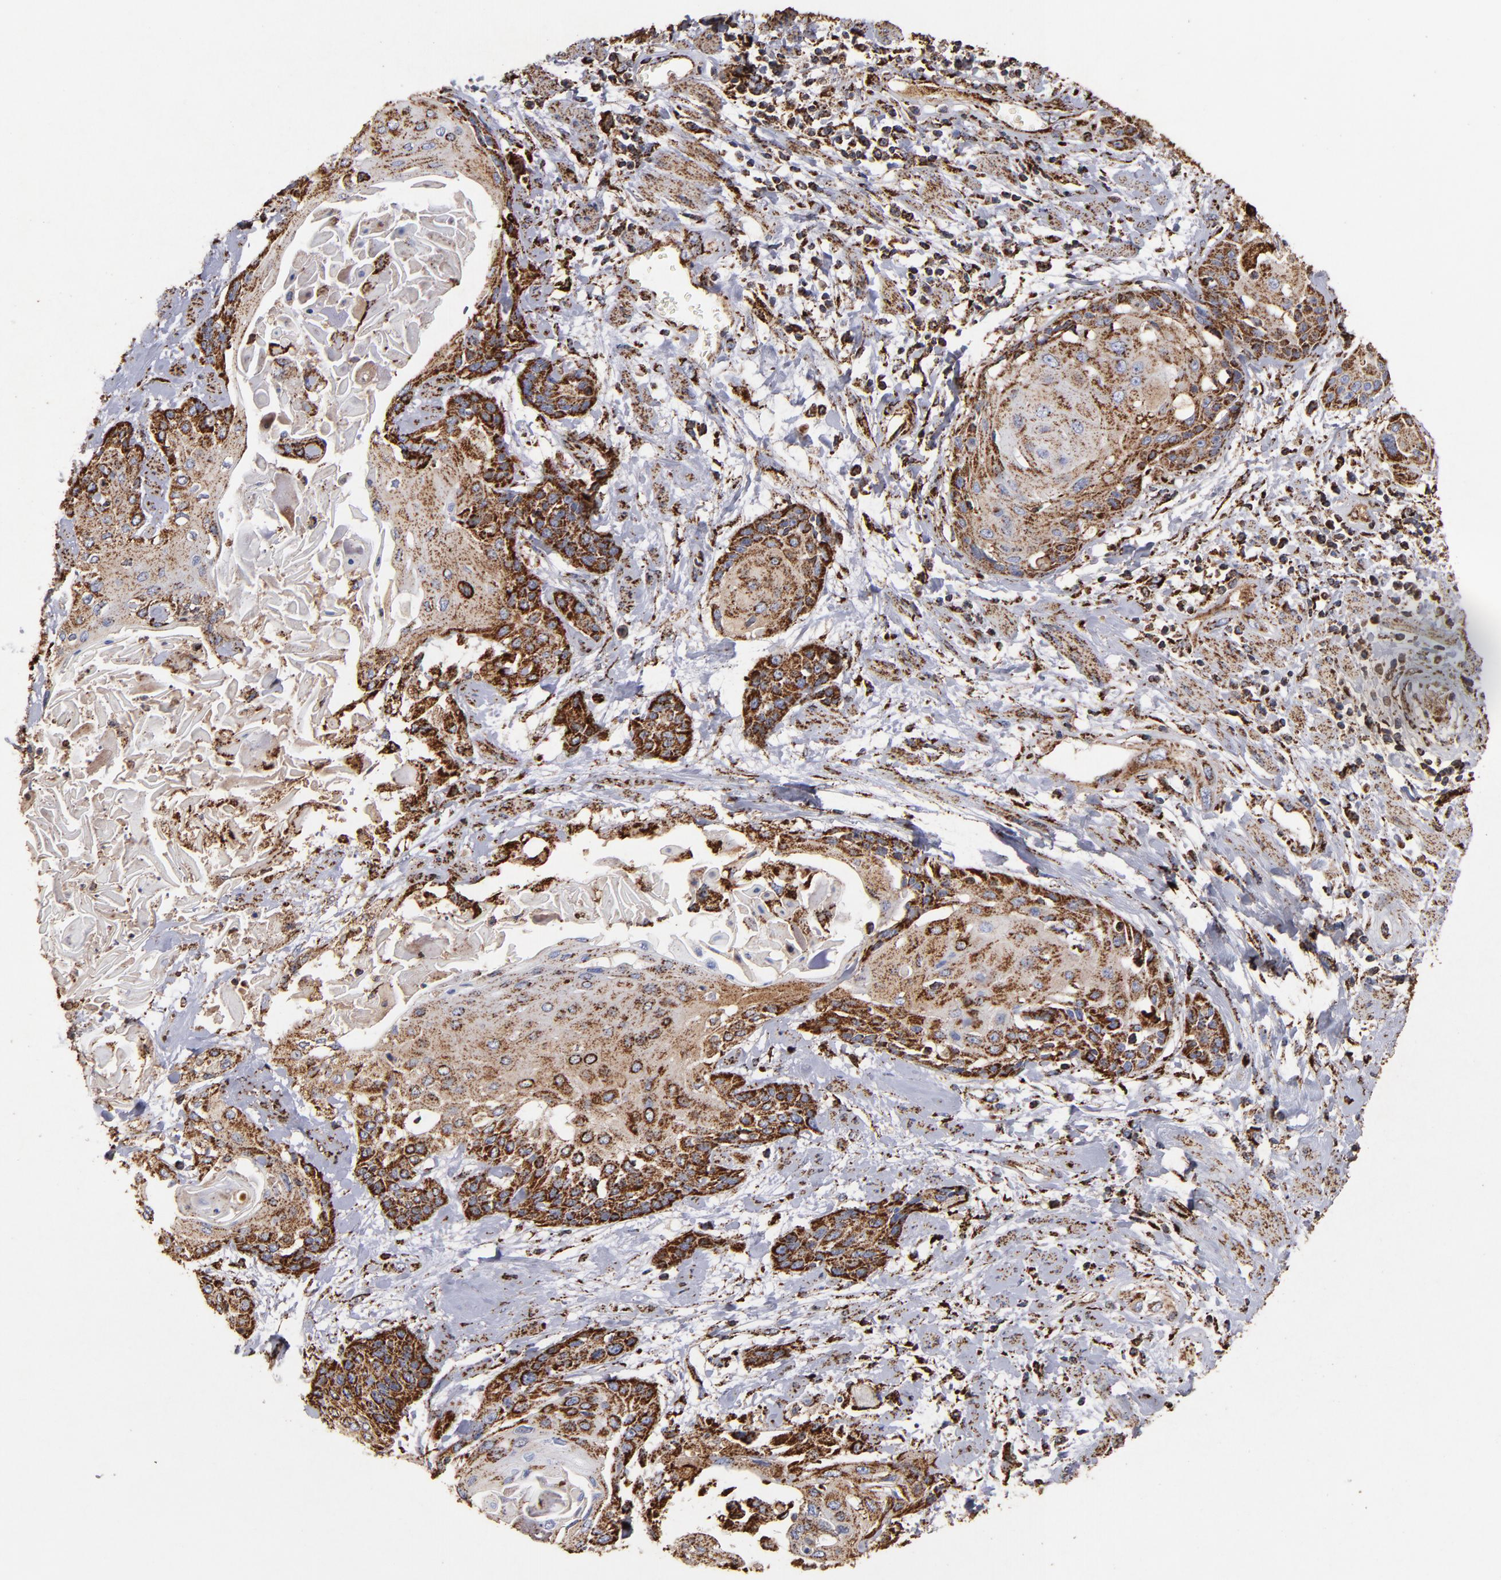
{"staining": {"intensity": "moderate", "quantity": ">75%", "location": "cytoplasmic/membranous"}, "tissue": "cervical cancer", "cell_type": "Tumor cells", "image_type": "cancer", "snomed": [{"axis": "morphology", "description": "Squamous cell carcinoma, NOS"}, {"axis": "topography", "description": "Cervix"}], "caption": "A brown stain shows moderate cytoplasmic/membranous expression of a protein in human cervical cancer tumor cells. (DAB (3,3'-diaminobenzidine) IHC with brightfield microscopy, high magnification).", "gene": "SOD2", "patient": {"sex": "female", "age": 57}}